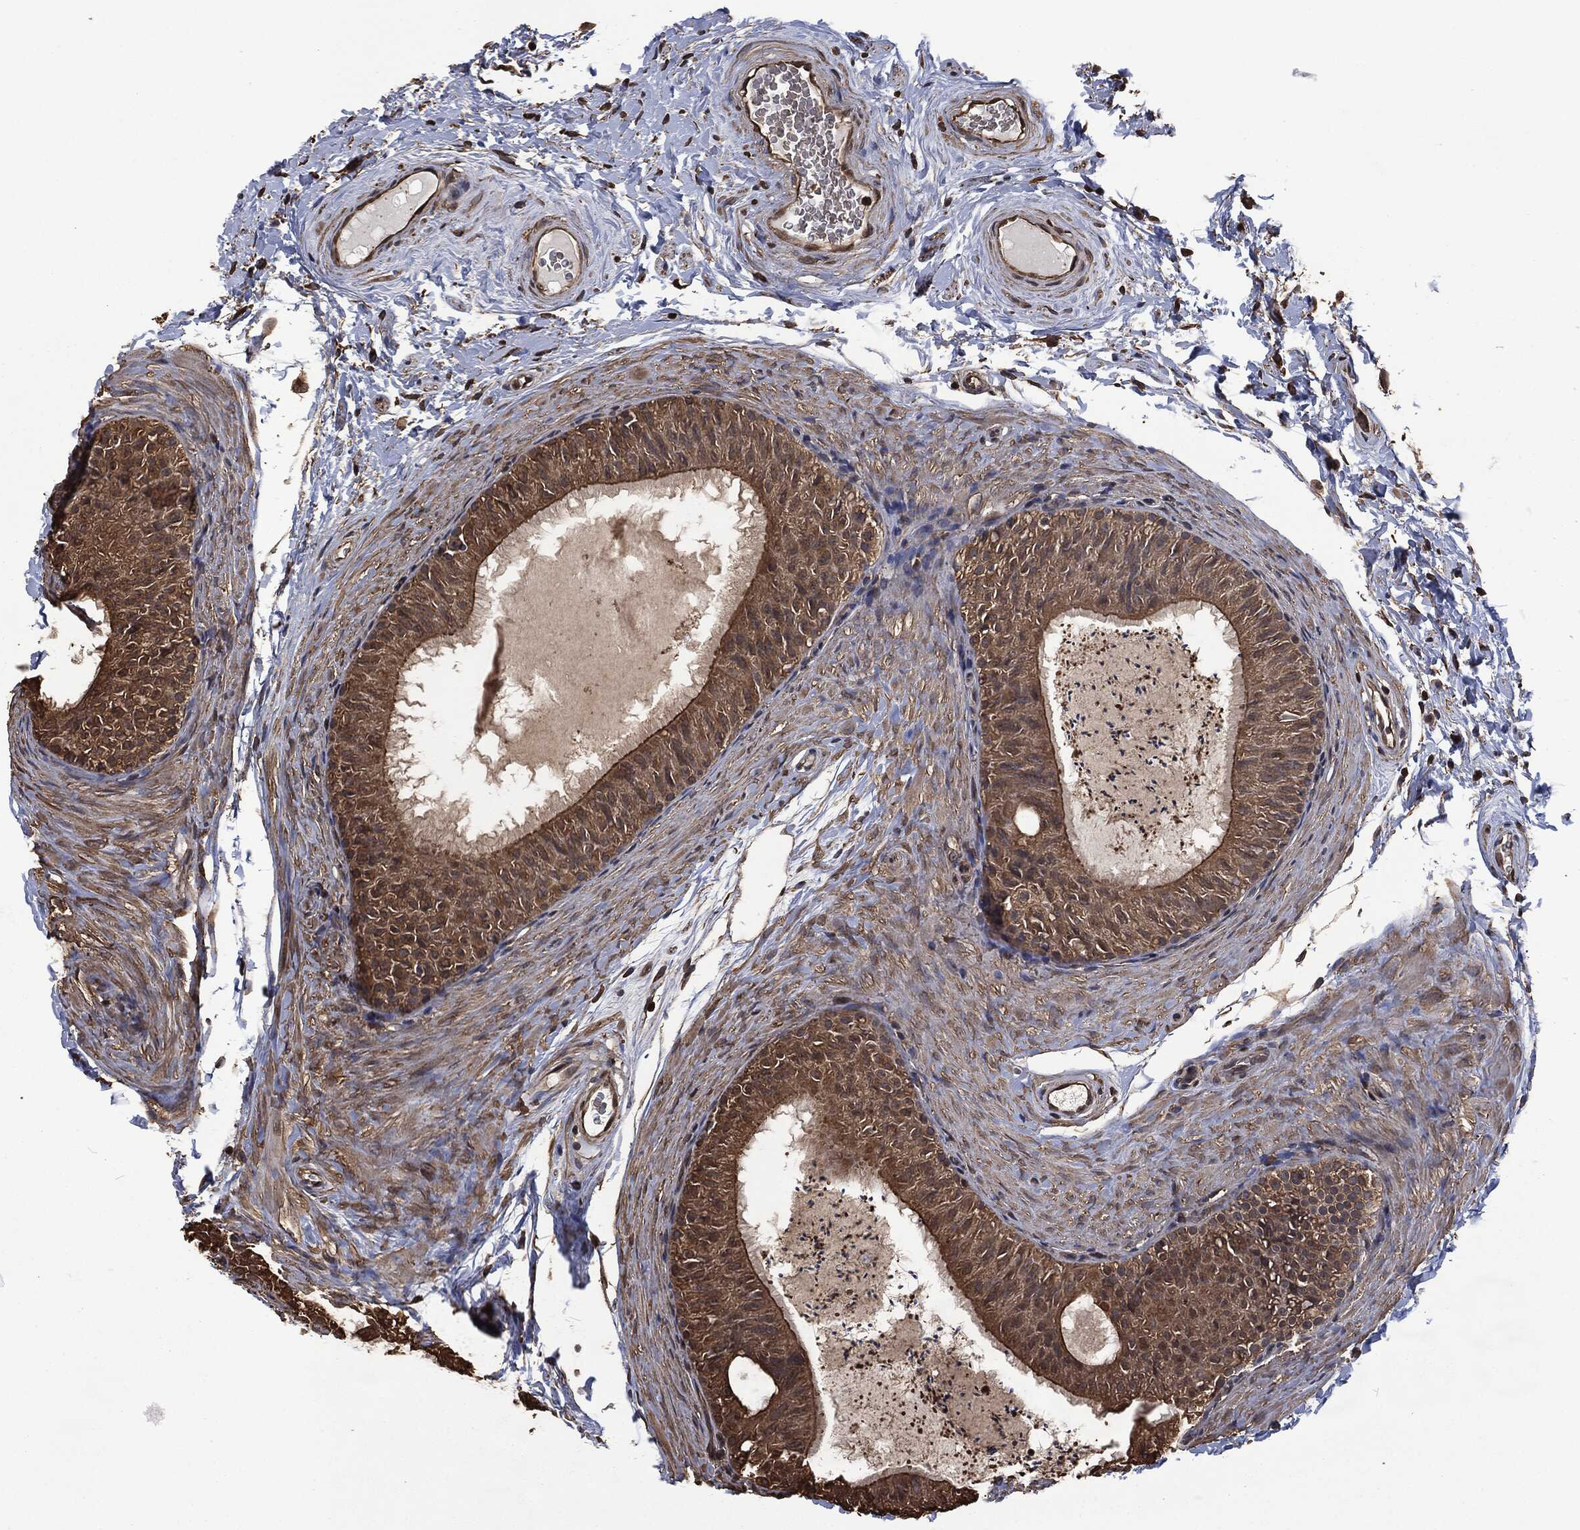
{"staining": {"intensity": "strong", "quantity": ">75%", "location": "cytoplasmic/membranous"}, "tissue": "epididymis", "cell_type": "Glandular cells", "image_type": "normal", "snomed": [{"axis": "morphology", "description": "Normal tissue, NOS"}, {"axis": "topography", "description": "Epididymis"}], "caption": "The micrograph displays staining of benign epididymis, revealing strong cytoplasmic/membranous protein staining (brown color) within glandular cells.", "gene": "PRDX4", "patient": {"sex": "male", "age": 34}}